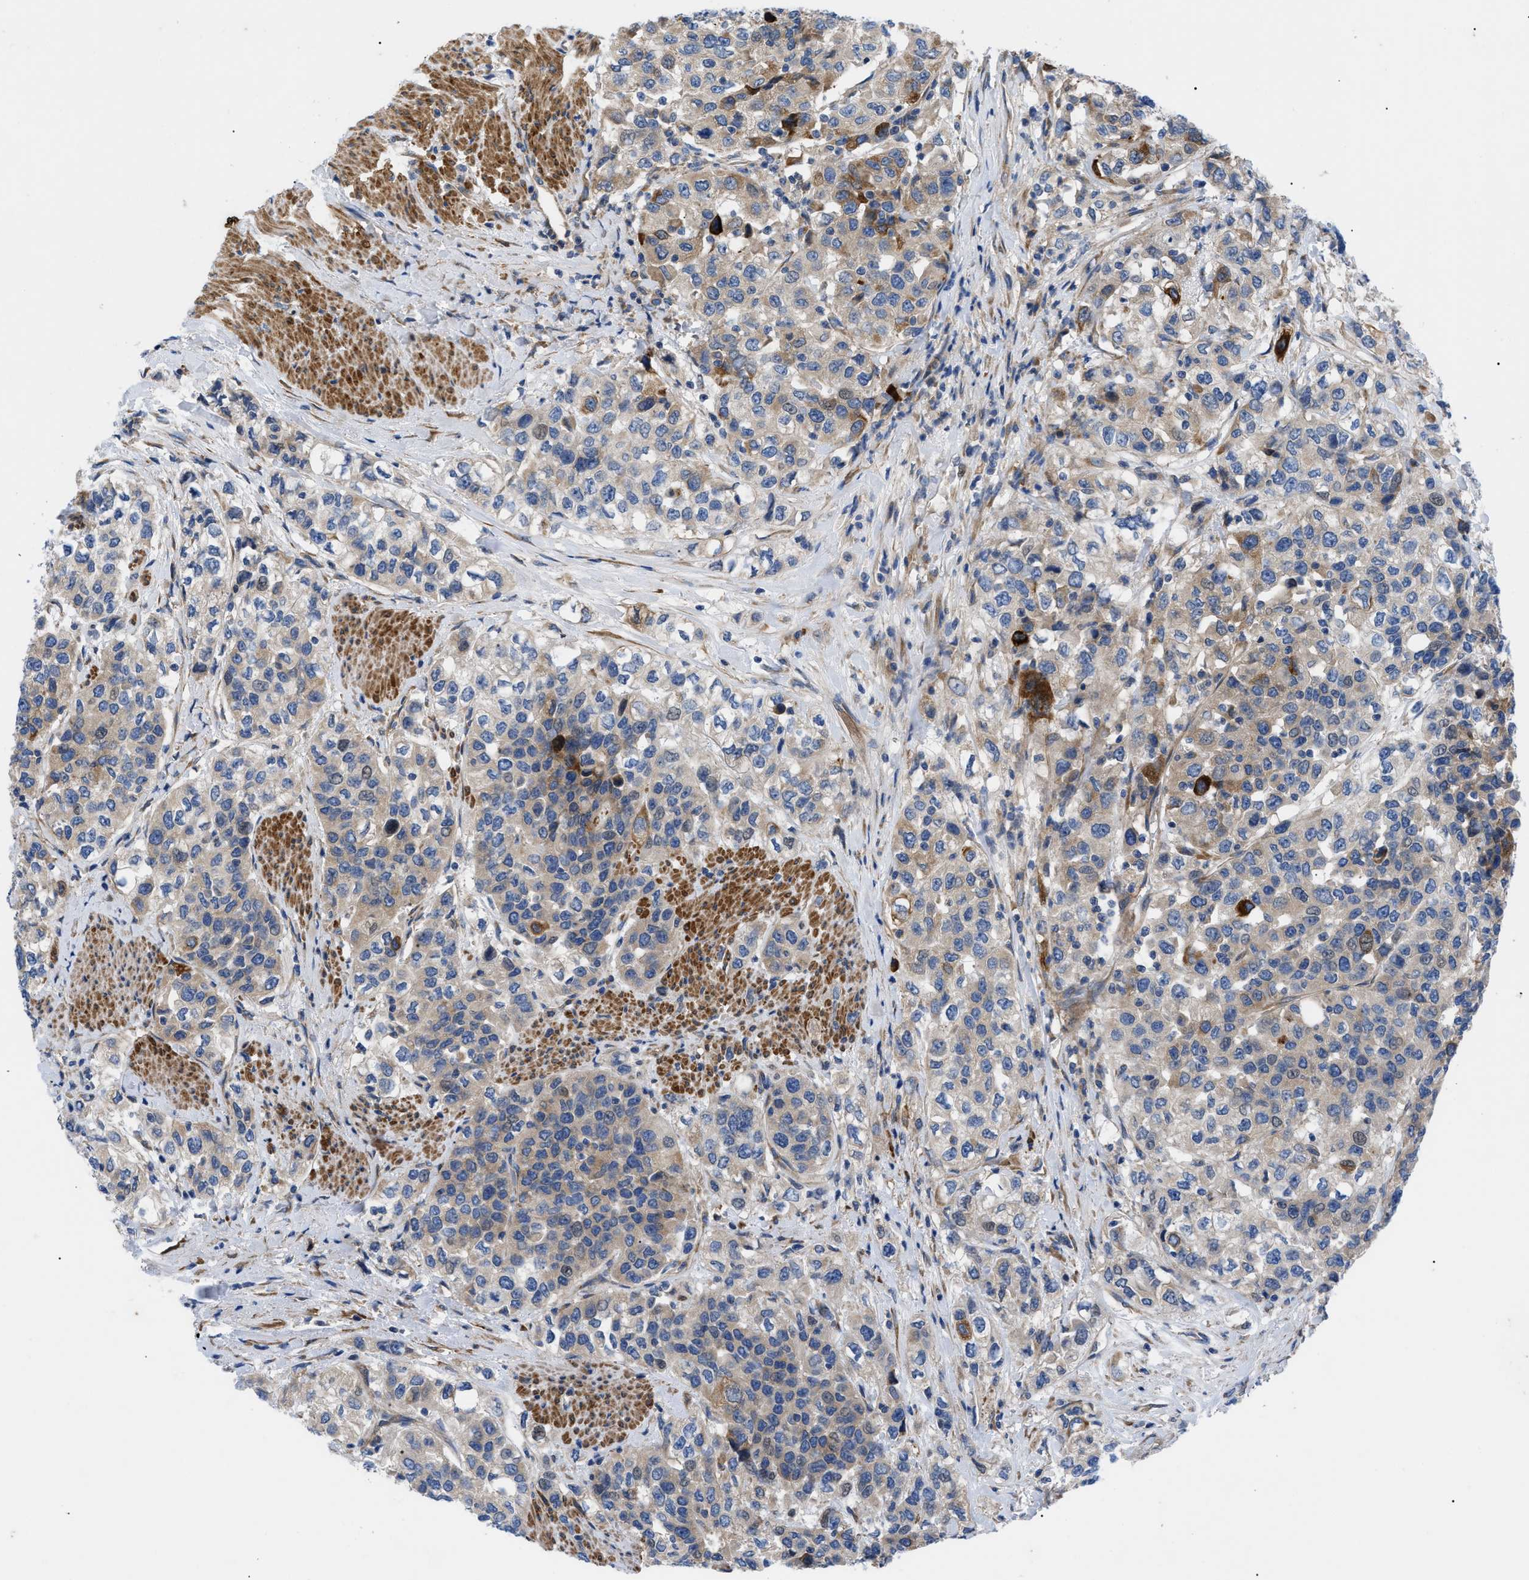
{"staining": {"intensity": "moderate", "quantity": "<25%", "location": "cytoplasmic/membranous"}, "tissue": "urothelial cancer", "cell_type": "Tumor cells", "image_type": "cancer", "snomed": [{"axis": "morphology", "description": "Urothelial carcinoma, High grade"}, {"axis": "topography", "description": "Urinary bladder"}], "caption": "A low amount of moderate cytoplasmic/membranous expression is identified in about <25% of tumor cells in urothelial cancer tissue. (DAB IHC with brightfield microscopy, high magnification).", "gene": "HSPB8", "patient": {"sex": "female", "age": 80}}